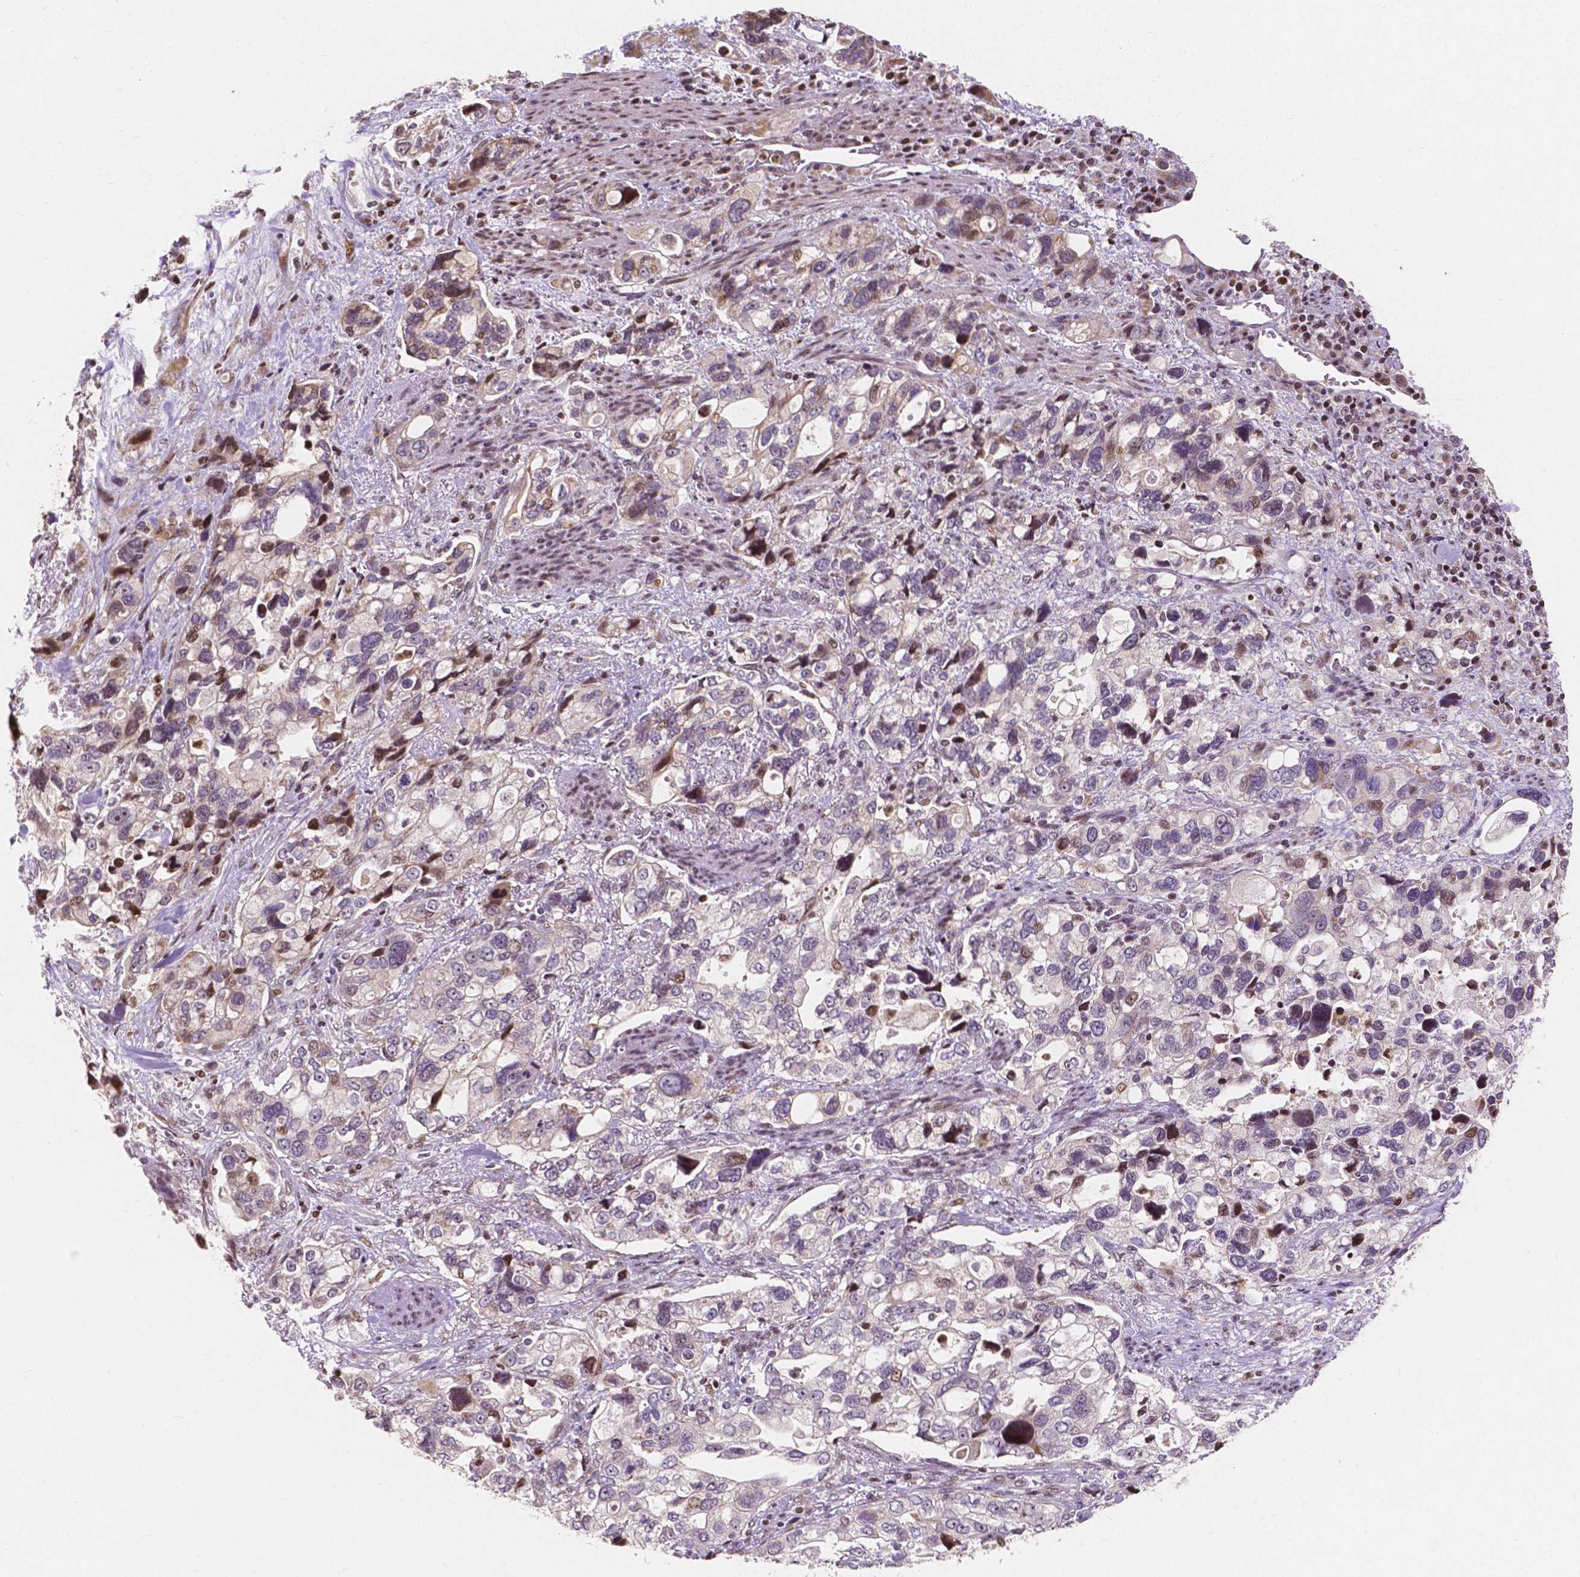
{"staining": {"intensity": "negative", "quantity": "none", "location": "none"}, "tissue": "stomach cancer", "cell_type": "Tumor cells", "image_type": "cancer", "snomed": [{"axis": "morphology", "description": "Adenocarcinoma, NOS"}, {"axis": "topography", "description": "Stomach, upper"}], "caption": "An immunohistochemistry (IHC) photomicrograph of stomach adenocarcinoma is shown. There is no staining in tumor cells of stomach adenocarcinoma. Brightfield microscopy of immunohistochemistry stained with DAB (3,3'-diaminobenzidine) (brown) and hematoxylin (blue), captured at high magnification.", "gene": "PTPN18", "patient": {"sex": "female", "age": 81}}